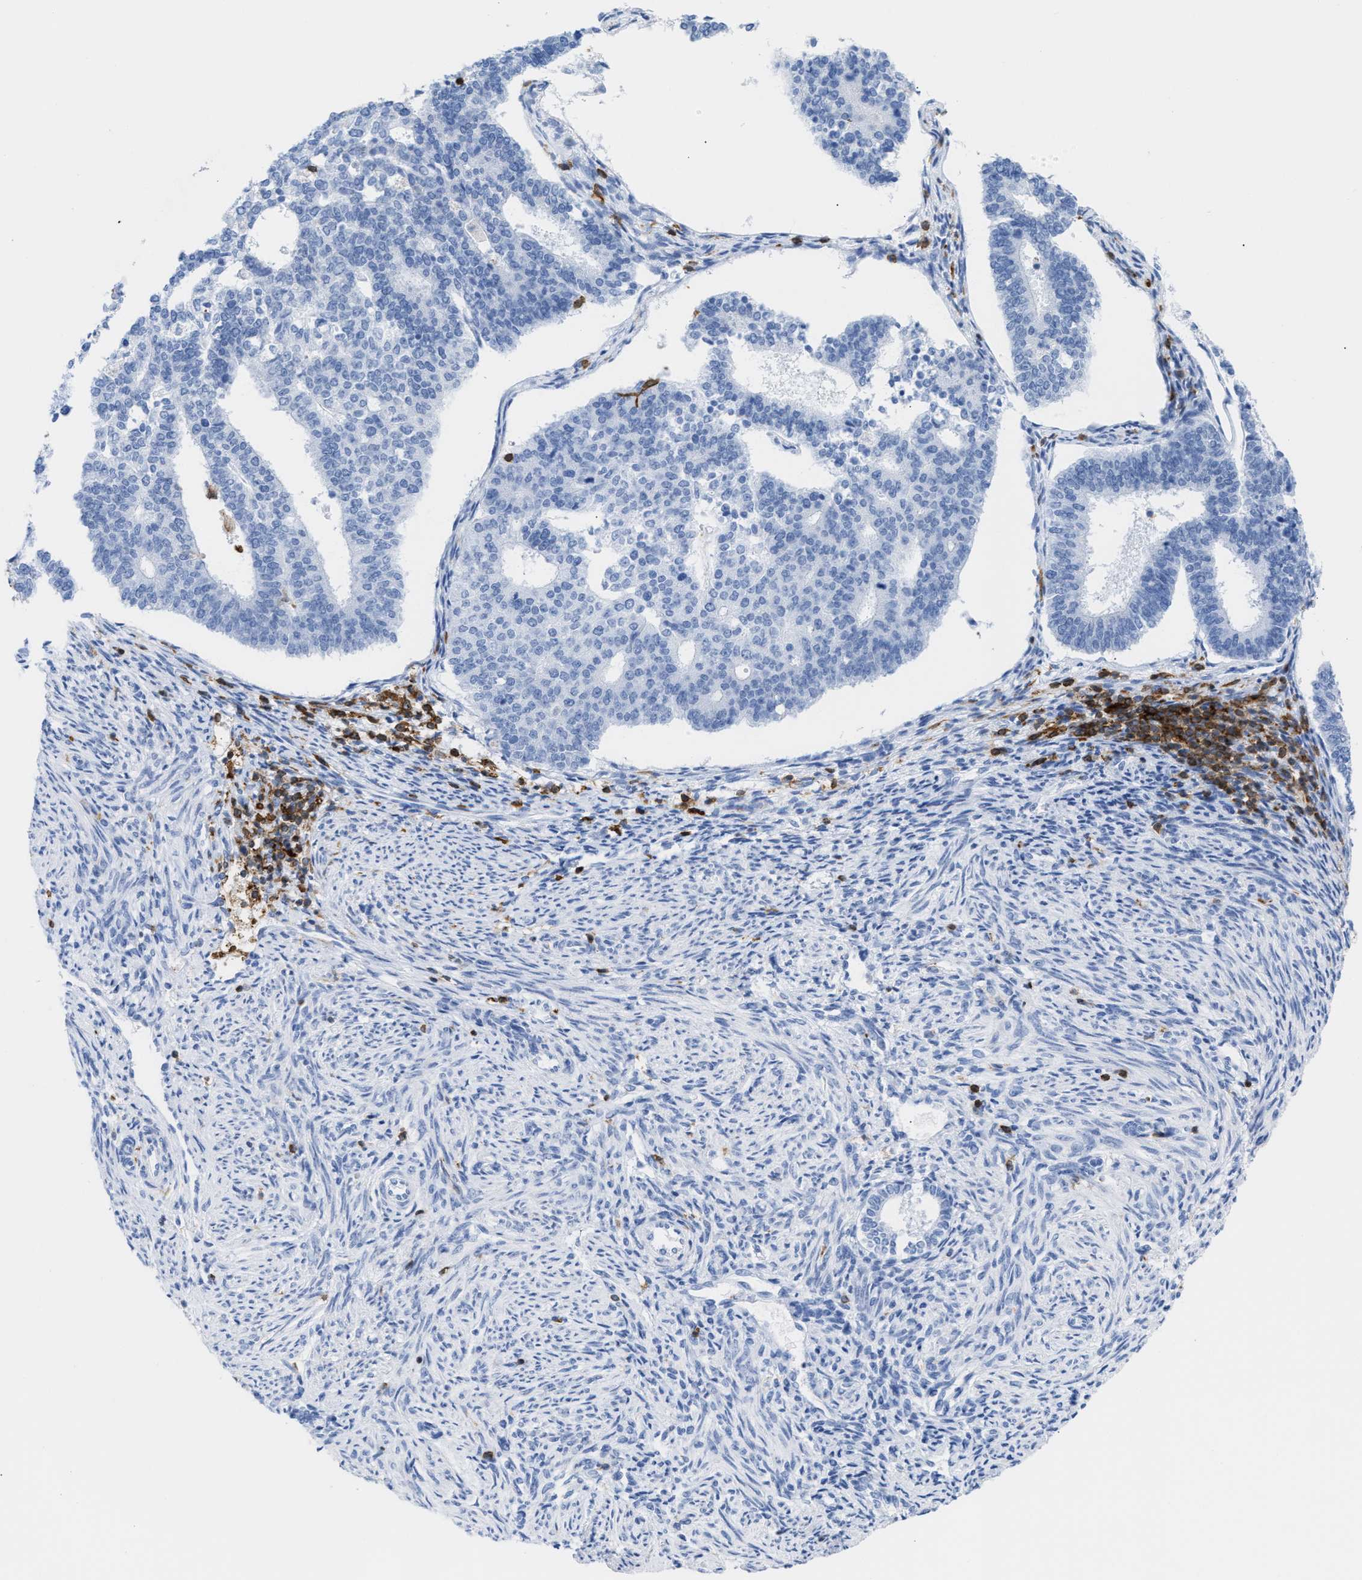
{"staining": {"intensity": "negative", "quantity": "none", "location": "none"}, "tissue": "endometrial cancer", "cell_type": "Tumor cells", "image_type": "cancer", "snomed": [{"axis": "morphology", "description": "Adenocarcinoma, NOS"}, {"axis": "topography", "description": "Endometrium"}], "caption": "Immunohistochemical staining of human endometrial adenocarcinoma exhibits no significant positivity in tumor cells. (Stains: DAB IHC with hematoxylin counter stain, Microscopy: brightfield microscopy at high magnification).", "gene": "LCP1", "patient": {"sex": "female", "age": 70}}